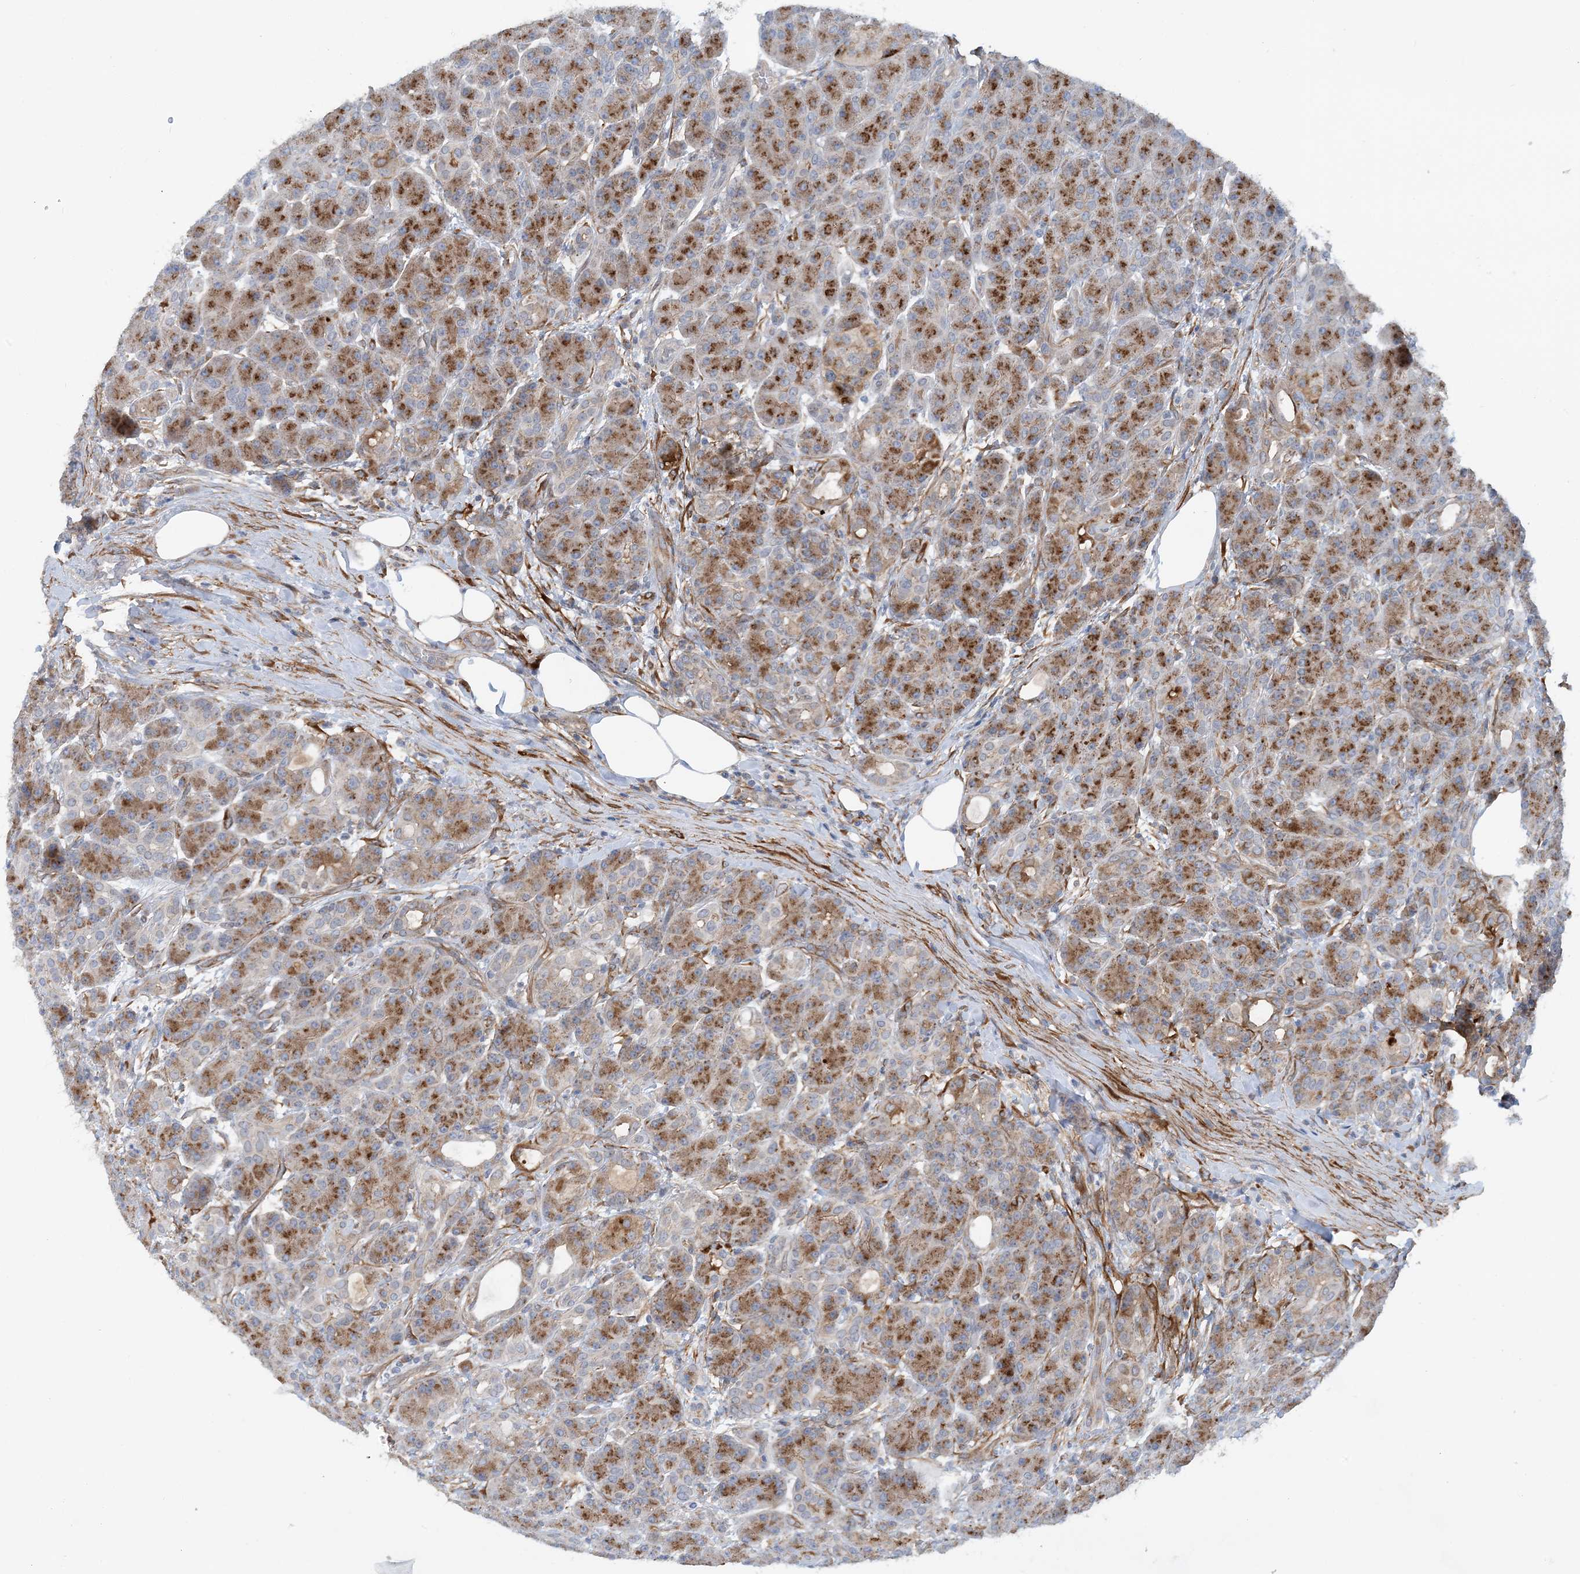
{"staining": {"intensity": "moderate", "quantity": ">75%", "location": "cytoplasmic/membranous"}, "tissue": "pancreas", "cell_type": "Exocrine glandular cells", "image_type": "normal", "snomed": [{"axis": "morphology", "description": "Normal tissue, NOS"}, {"axis": "topography", "description": "Pancreas"}], "caption": "Immunohistochemistry (IHC) of normal pancreas demonstrates medium levels of moderate cytoplasmic/membranous positivity in approximately >75% of exocrine glandular cells. (DAB IHC, brown staining for protein, blue staining for nuclei).", "gene": "EIF2A", "patient": {"sex": "male", "age": 63}}